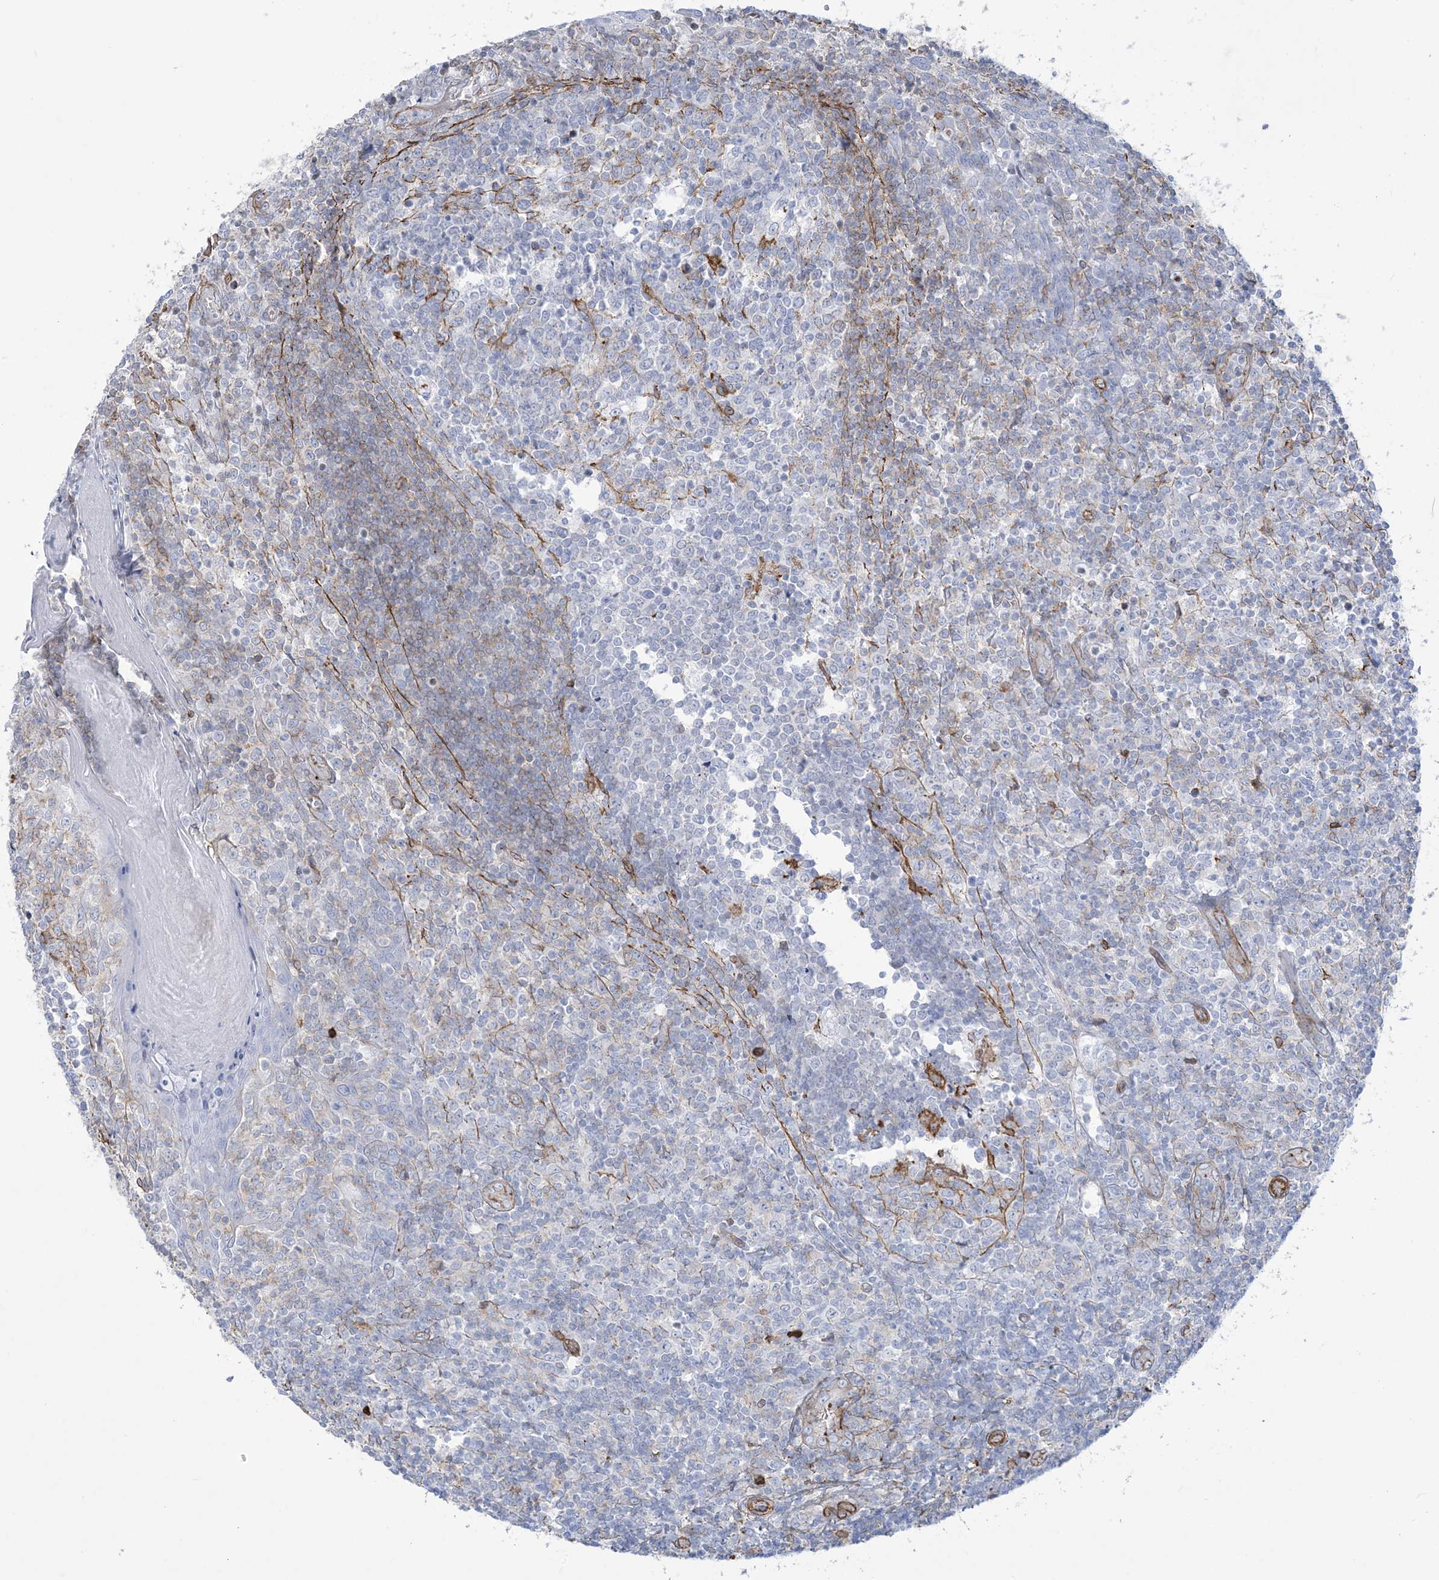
{"staining": {"intensity": "negative", "quantity": "none", "location": "none"}, "tissue": "tonsil", "cell_type": "Germinal center cells", "image_type": "normal", "snomed": [{"axis": "morphology", "description": "Normal tissue, NOS"}, {"axis": "topography", "description": "Tonsil"}], "caption": "Immunohistochemical staining of unremarkable tonsil shows no significant positivity in germinal center cells. Nuclei are stained in blue.", "gene": "B3GNT7", "patient": {"sex": "female", "age": 19}}